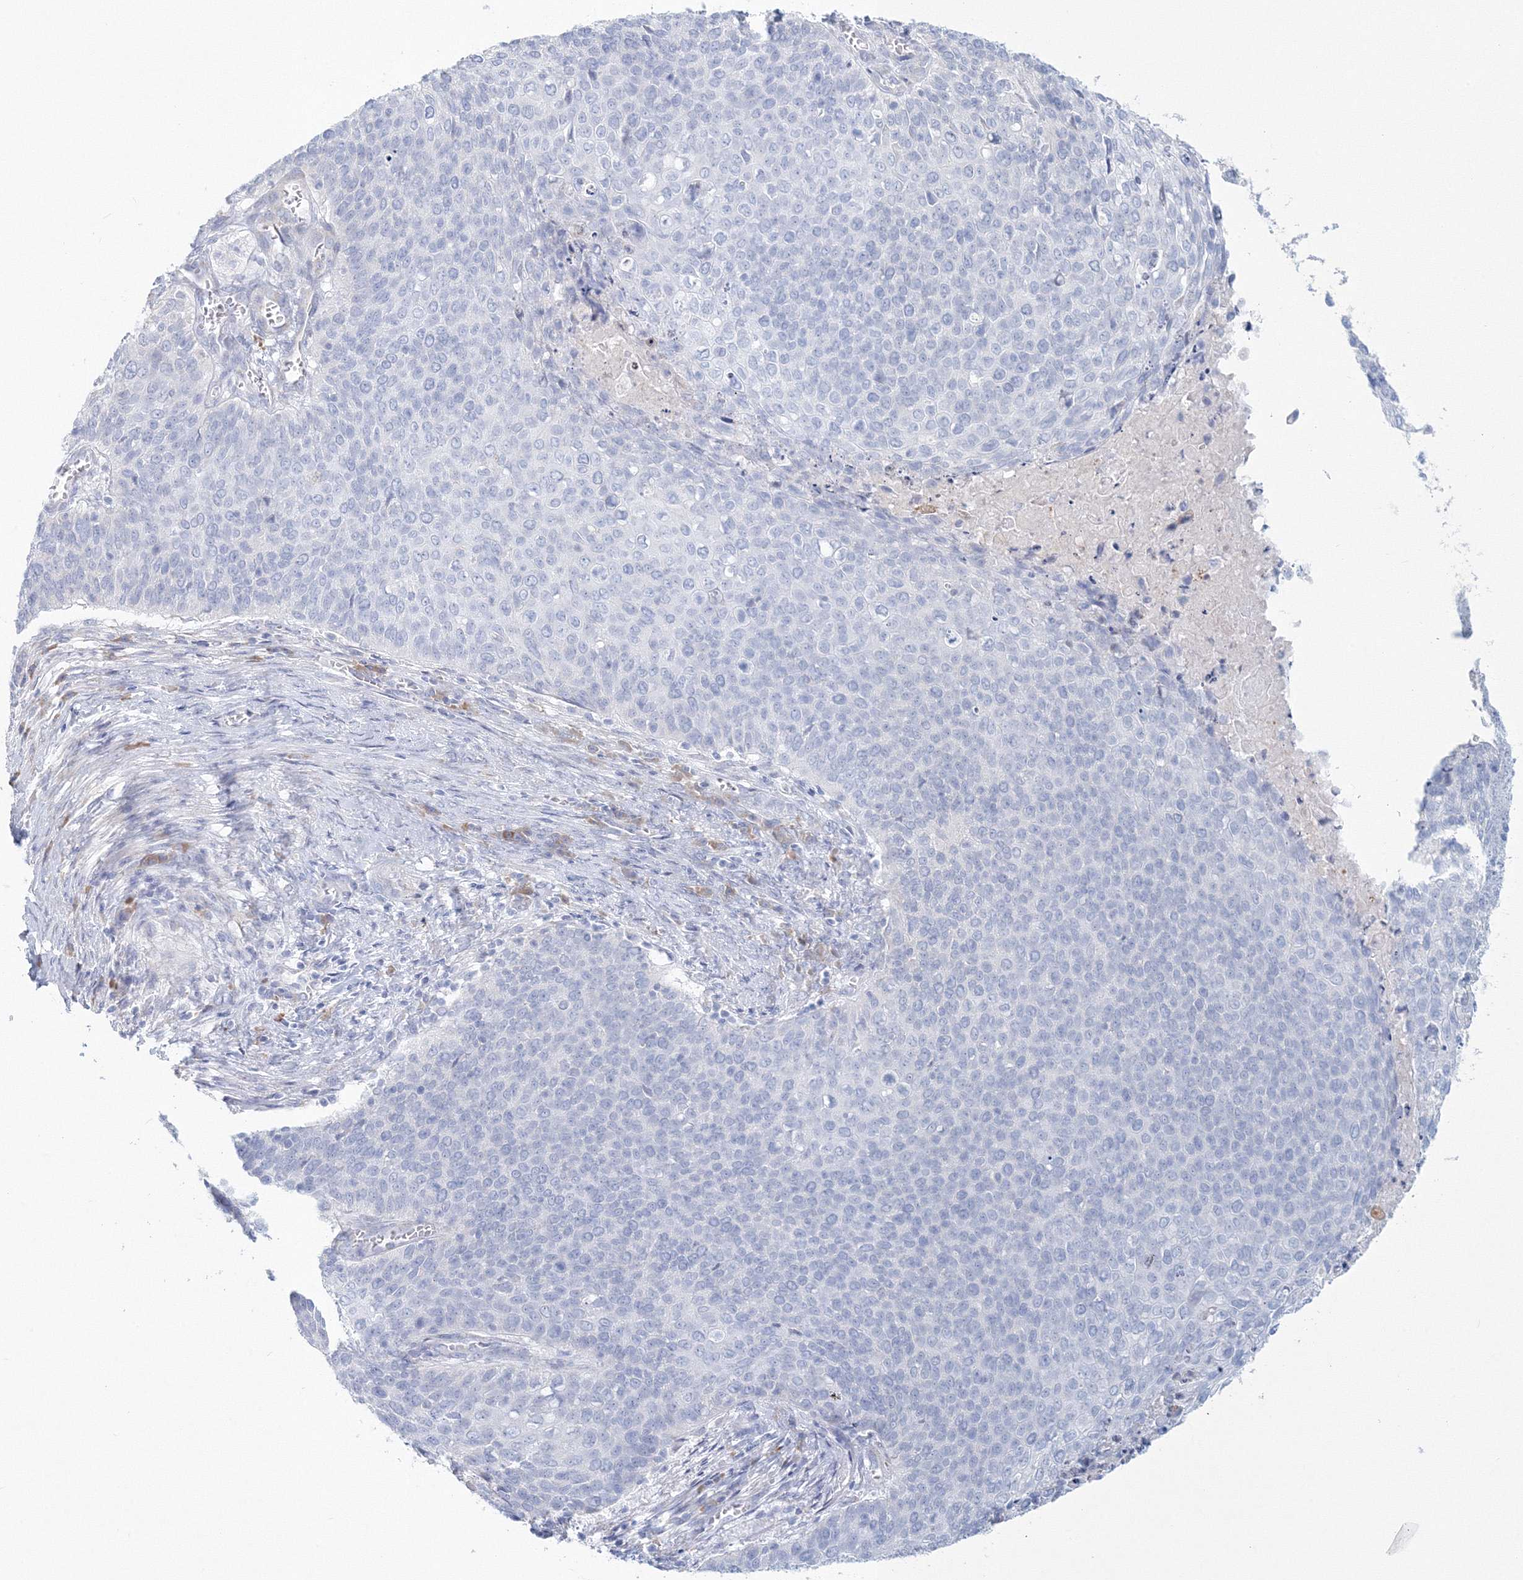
{"staining": {"intensity": "negative", "quantity": "none", "location": "none"}, "tissue": "cervical cancer", "cell_type": "Tumor cells", "image_type": "cancer", "snomed": [{"axis": "morphology", "description": "Squamous cell carcinoma, NOS"}, {"axis": "topography", "description": "Cervix"}], "caption": "Tumor cells are negative for brown protein staining in cervical squamous cell carcinoma.", "gene": "VSIG1", "patient": {"sex": "female", "age": 39}}